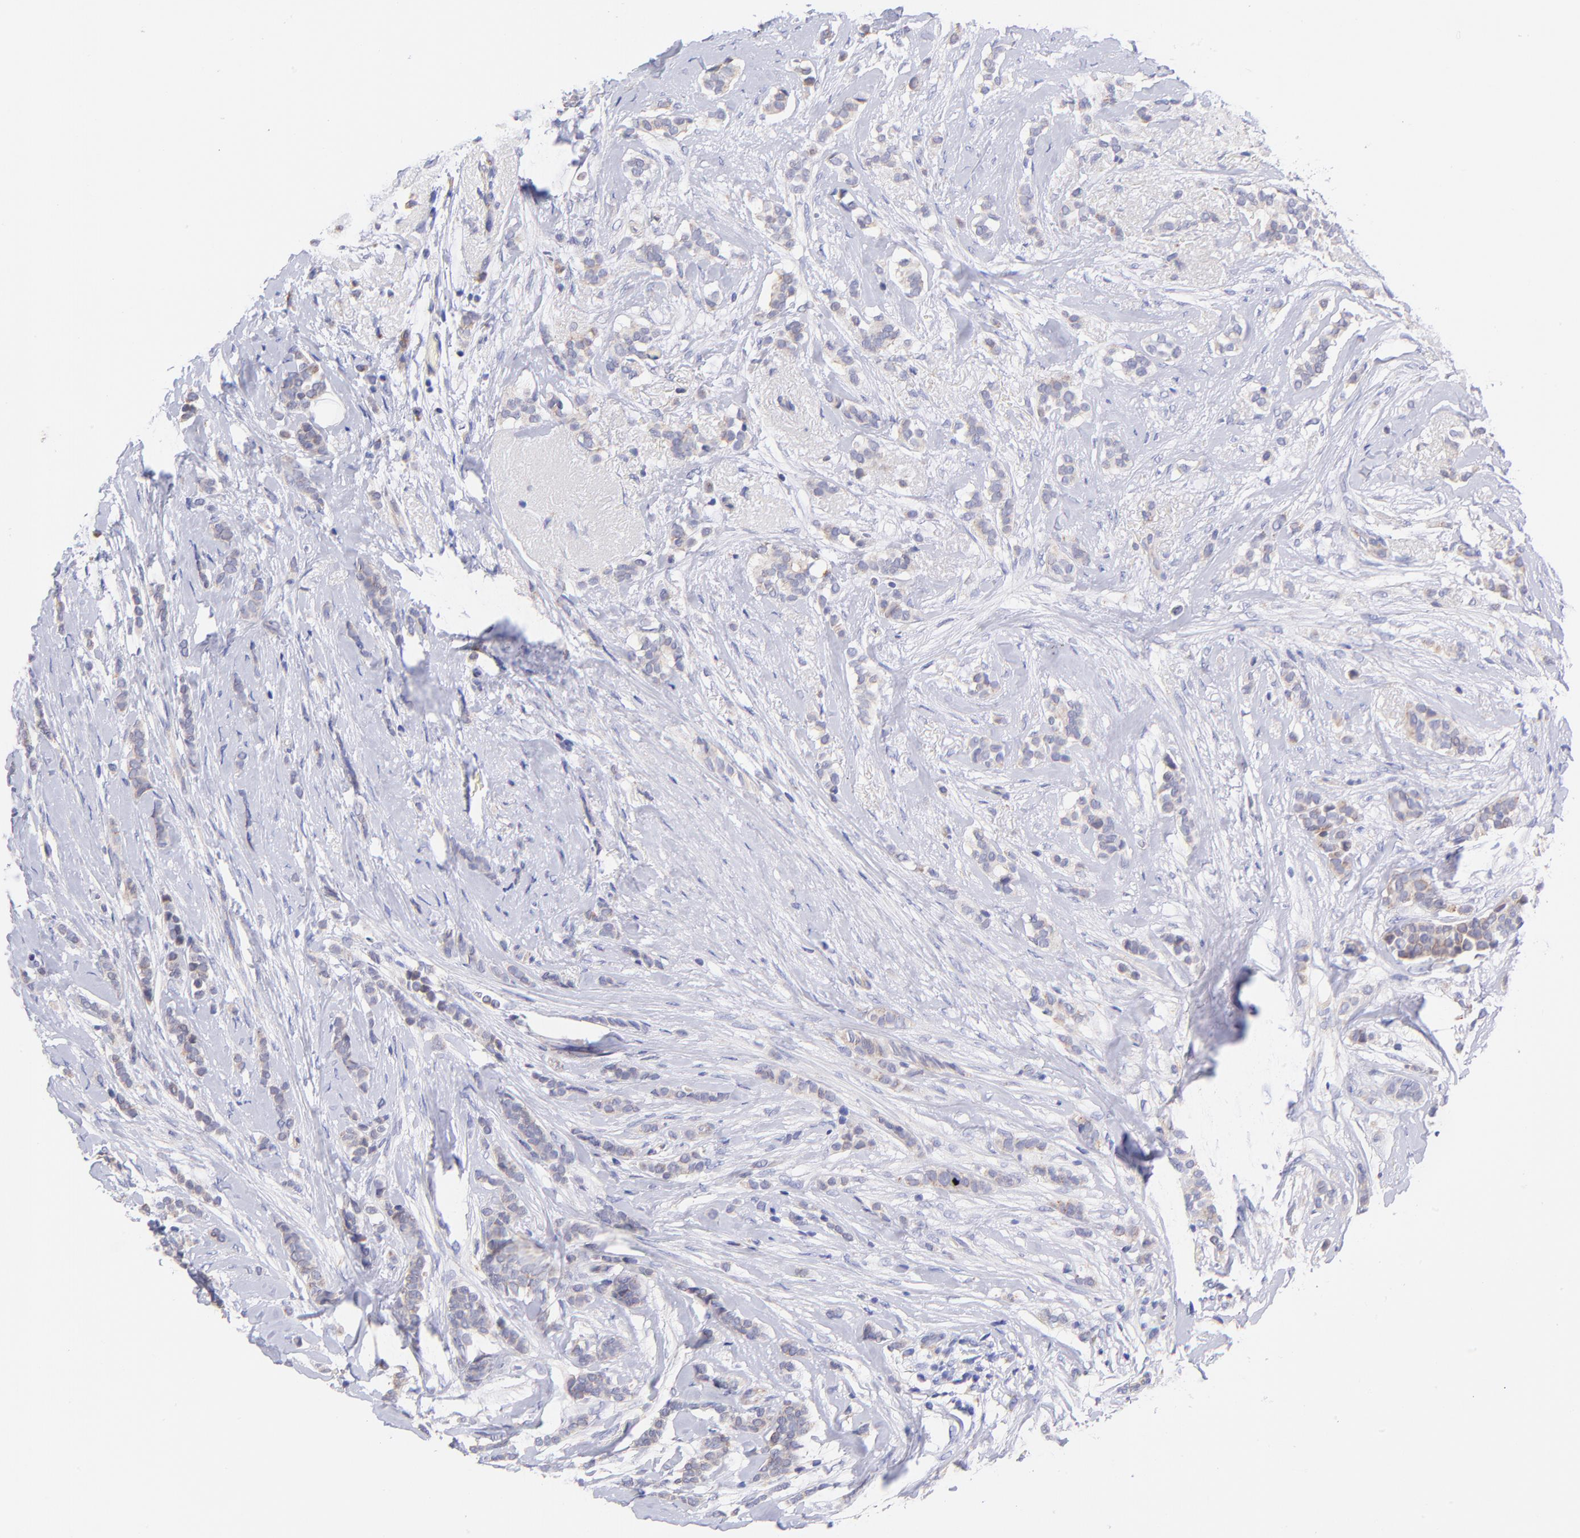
{"staining": {"intensity": "weak", "quantity": "25%-75%", "location": "cytoplasmic/membranous"}, "tissue": "breast cancer", "cell_type": "Tumor cells", "image_type": "cancer", "snomed": [{"axis": "morphology", "description": "Lobular carcinoma"}, {"axis": "topography", "description": "Breast"}], "caption": "The photomicrograph demonstrates immunohistochemical staining of breast lobular carcinoma. There is weak cytoplasmic/membranous staining is present in approximately 25%-75% of tumor cells.", "gene": "NDUFB7", "patient": {"sex": "female", "age": 56}}